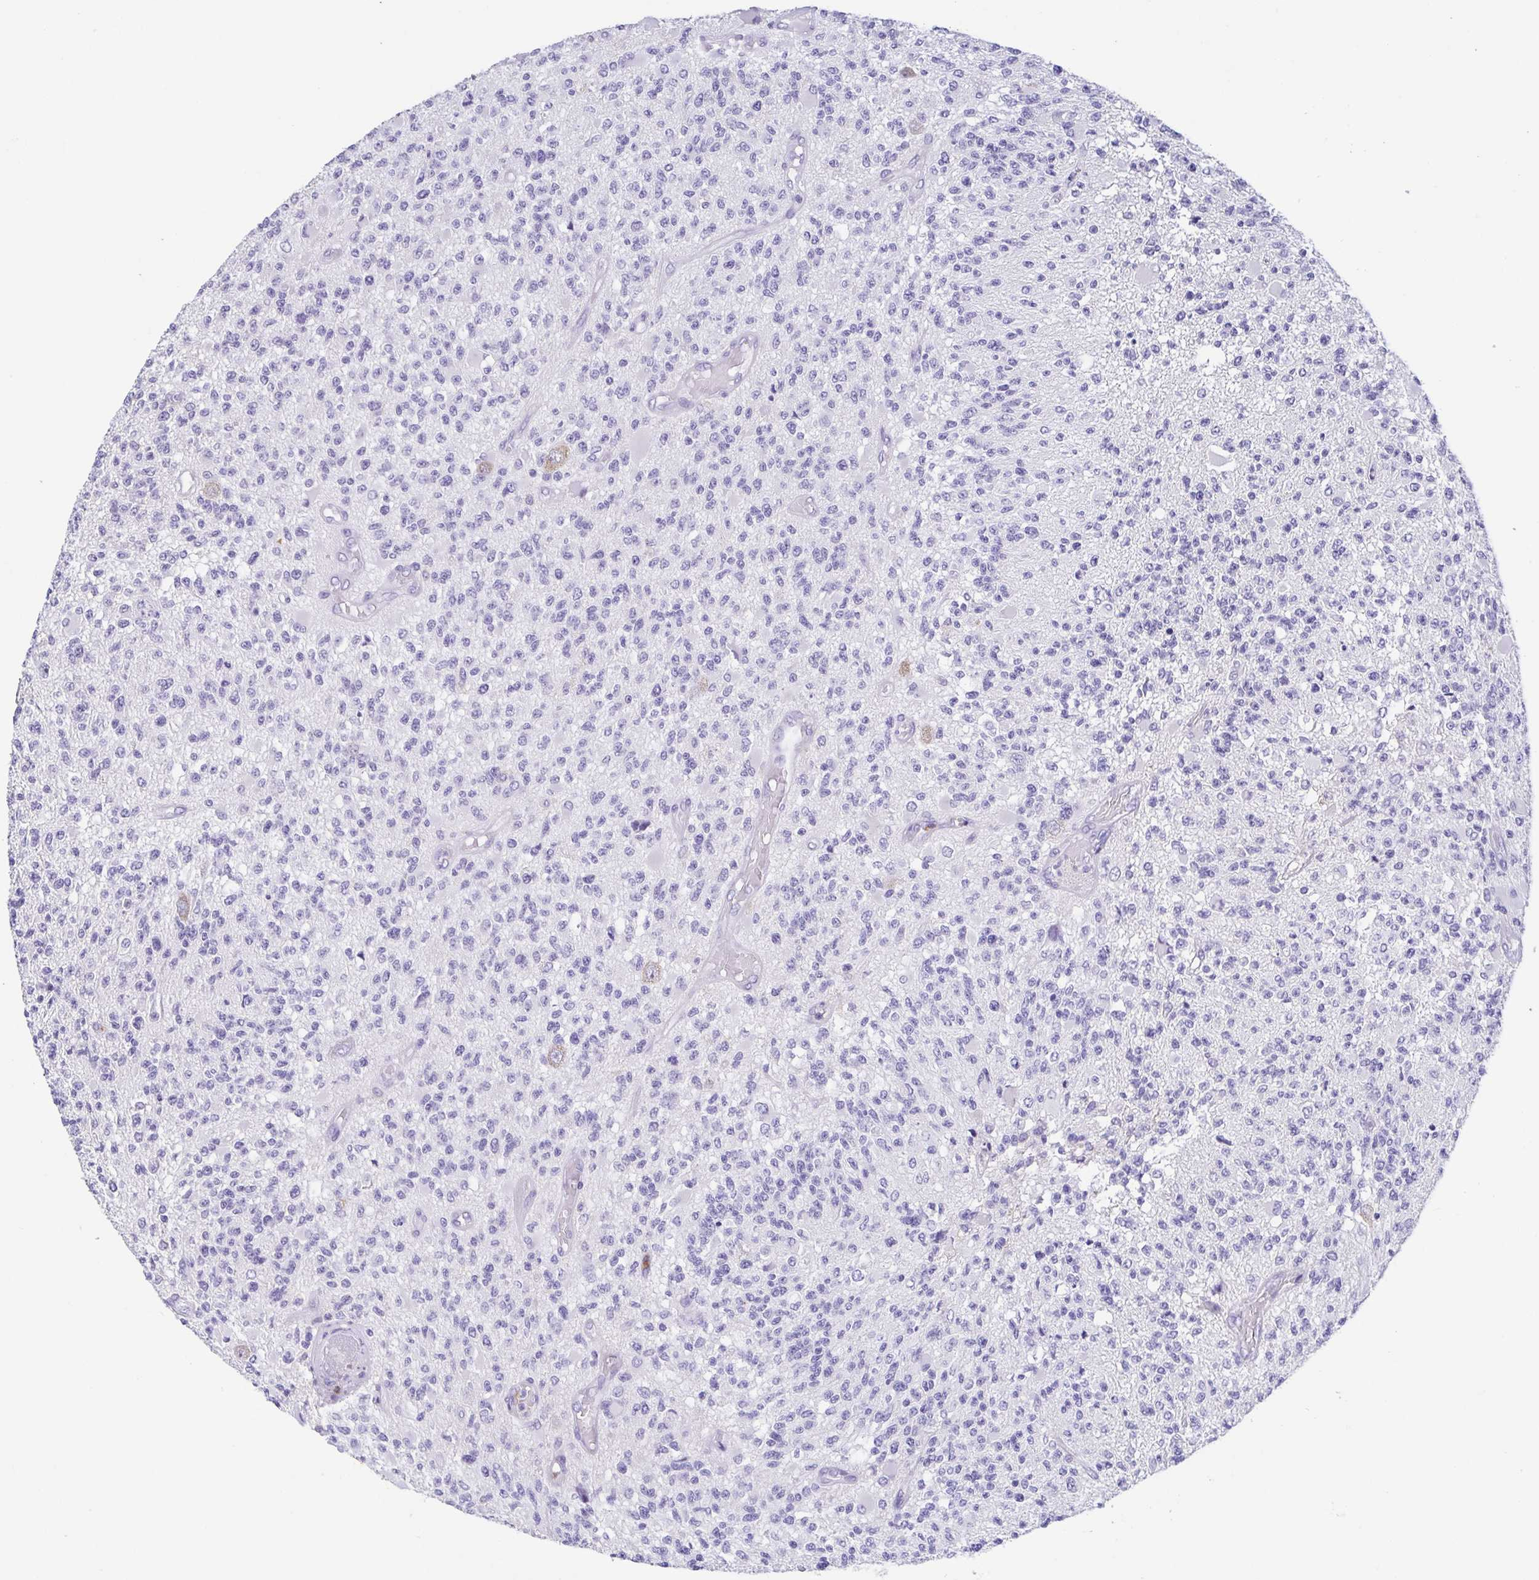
{"staining": {"intensity": "negative", "quantity": "none", "location": "none"}, "tissue": "glioma", "cell_type": "Tumor cells", "image_type": "cancer", "snomed": [{"axis": "morphology", "description": "Glioma, malignant, High grade"}, {"axis": "topography", "description": "Brain"}], "caption": "High-grade glioma (malignant) stained for a protein using immunohistochemistry (IHC) exhibits no staining tumor cells.", "gene": "ARPP21", "patient": {"sex": "female", "age": 63}}